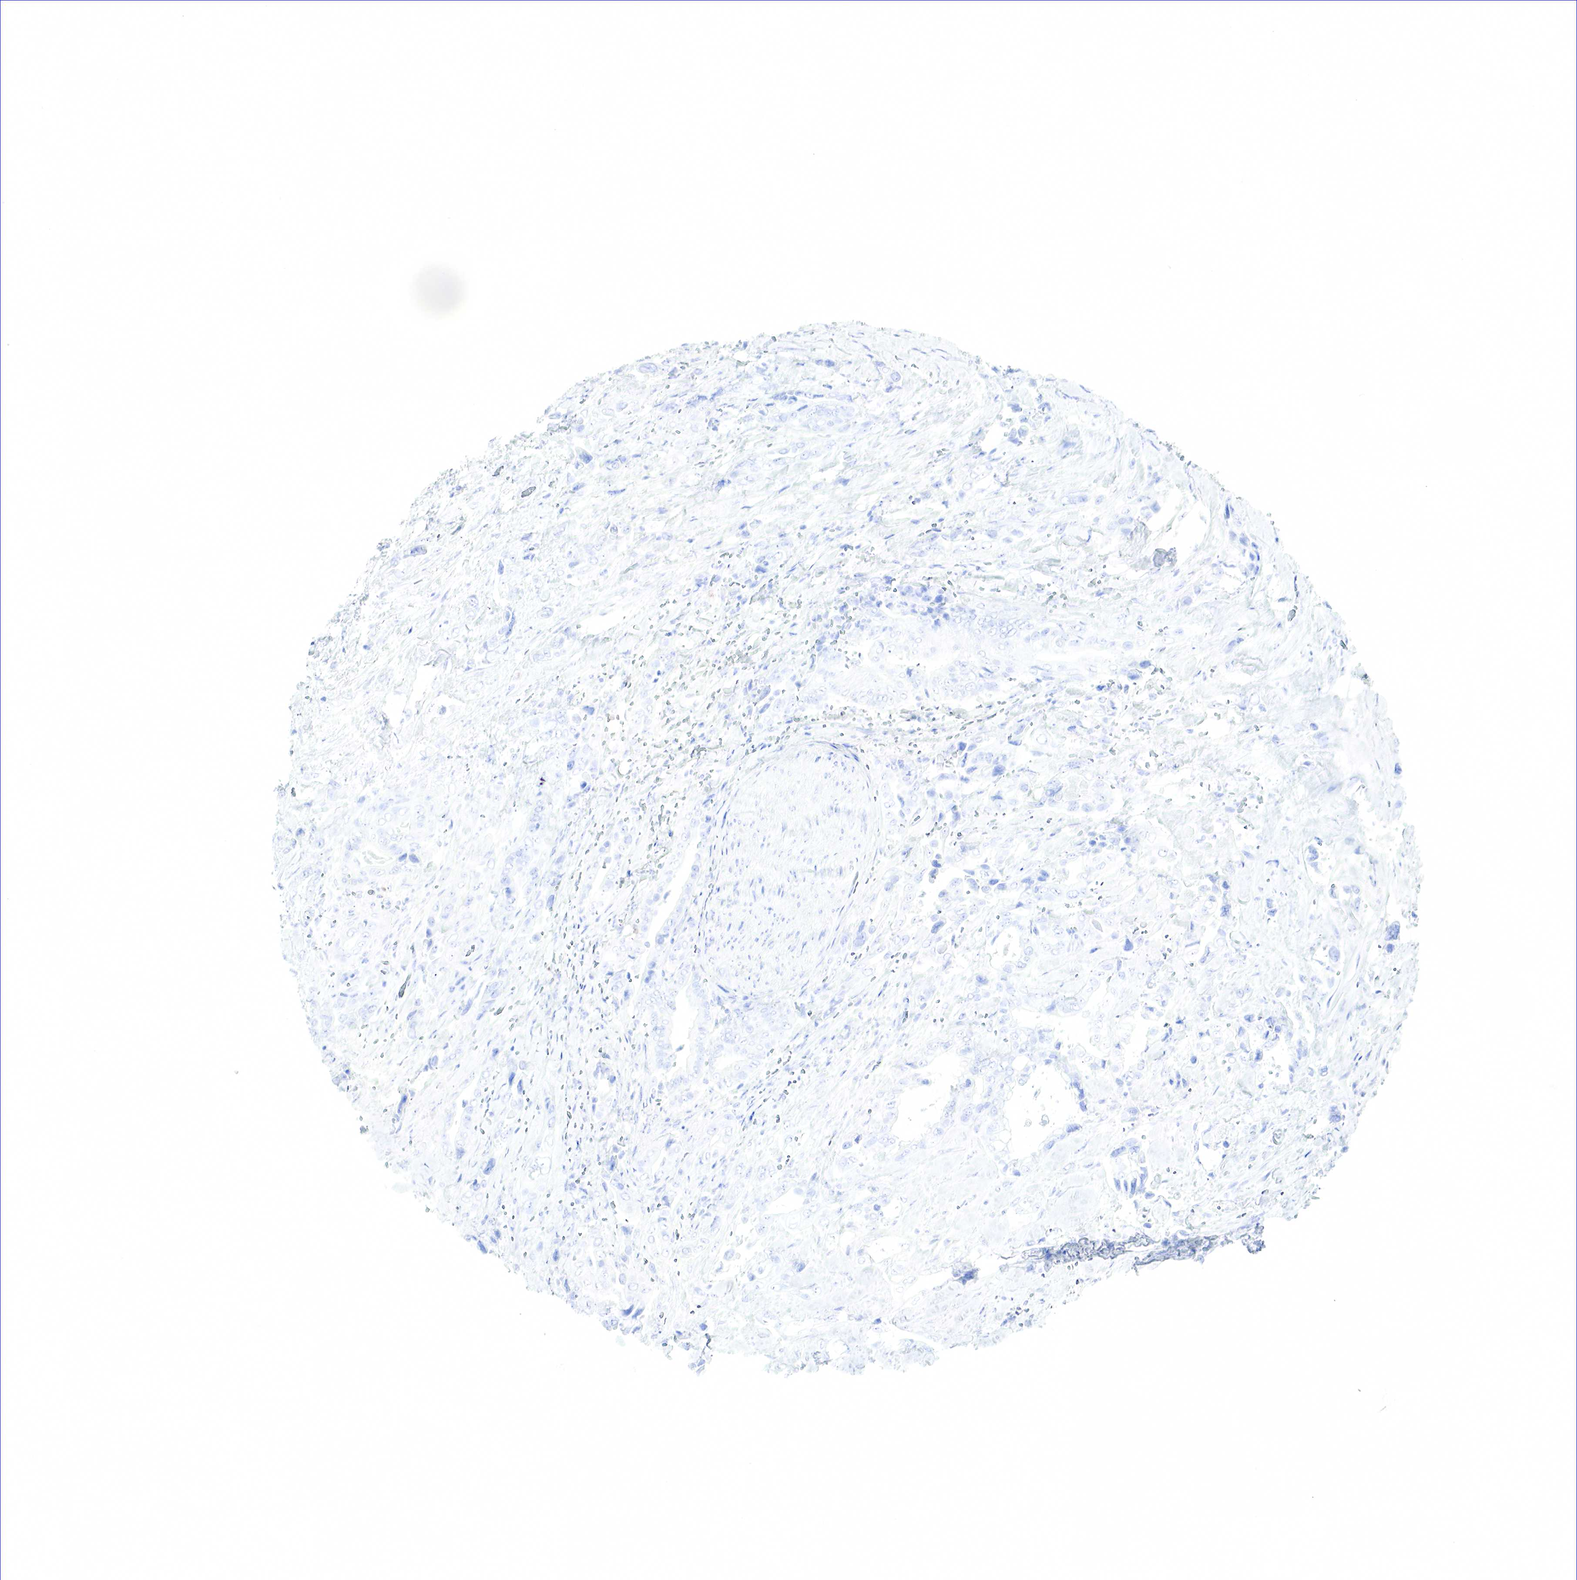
{"staining": {"intensity": "negative", "quantity": "none", "location": "none"}, "tissue": "pancreatic cancer", "cell_type": "Tumor cells", "image_type": "cancer", "snomed": [{"axis": "morphology", "description": "Adenocarcinoma, NOS"}, {"axis": "topography", "description": "Pancreas"}], "caption": "IHC of pancreatic cancer (adenocarcinoma) reveals no staining in tumor cells.", "gene": "TNFRSF8", "patient": {"sex": "male", "age": 69}}